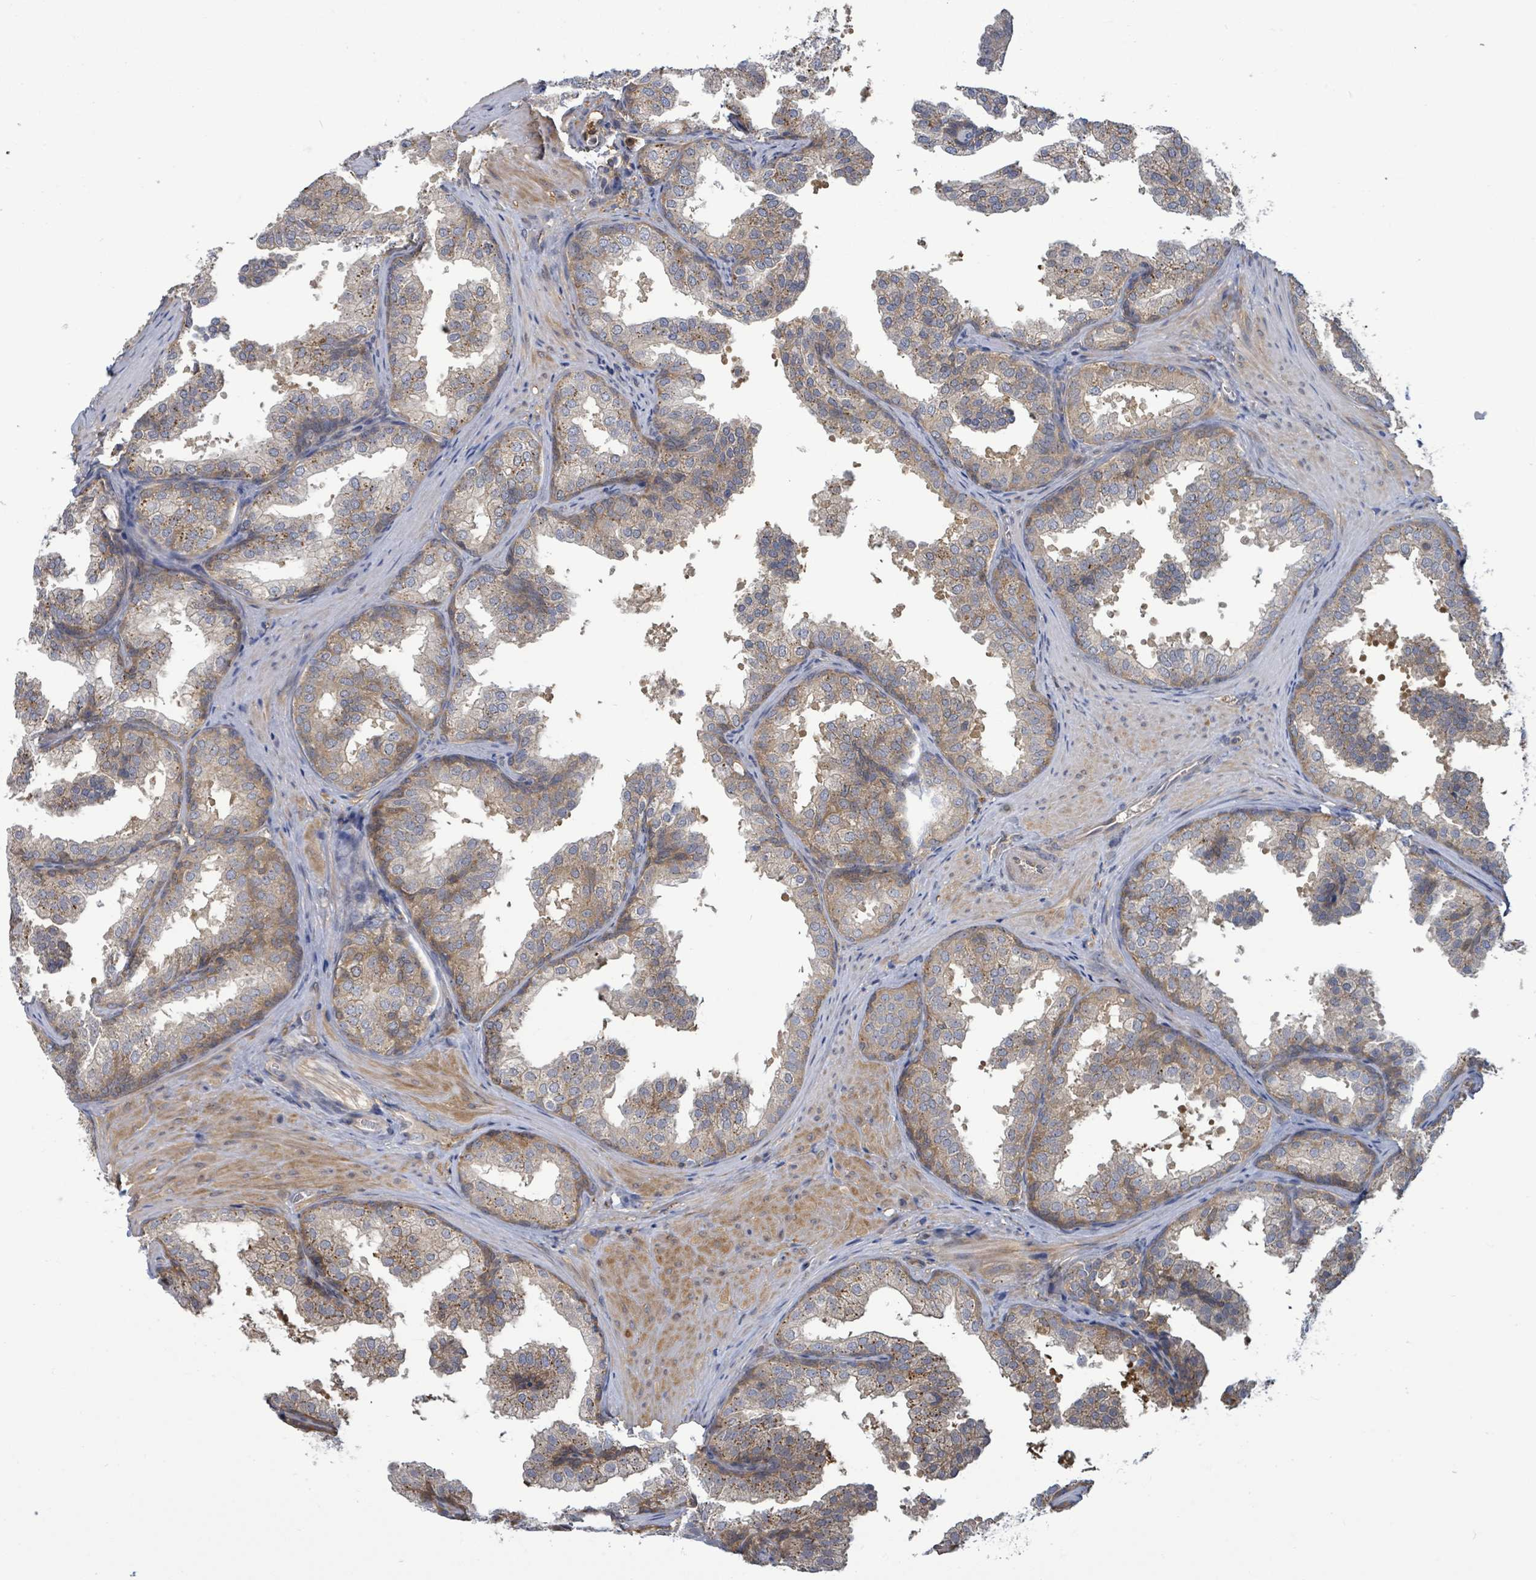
{"staining": {"intensity": "weak", "quantity": "25%-75%", "location": "cytoplasmic/membranous"}, "tissue": "prostate", "cell_type": "Glandular cells", "image_type": "normal", "snomed": [{"axis": "morphology", "description": "Normal tissue, NOS"}, {"axis": "topography", "description": "Prostate"}], "caption": "Protein analysis of benign prostate shows weak cytoplasmic/membranous staining in about 25%-75% of glandular cells.", "gene": "PGAM1", "patient": {"sex": "male", "age": 37}}